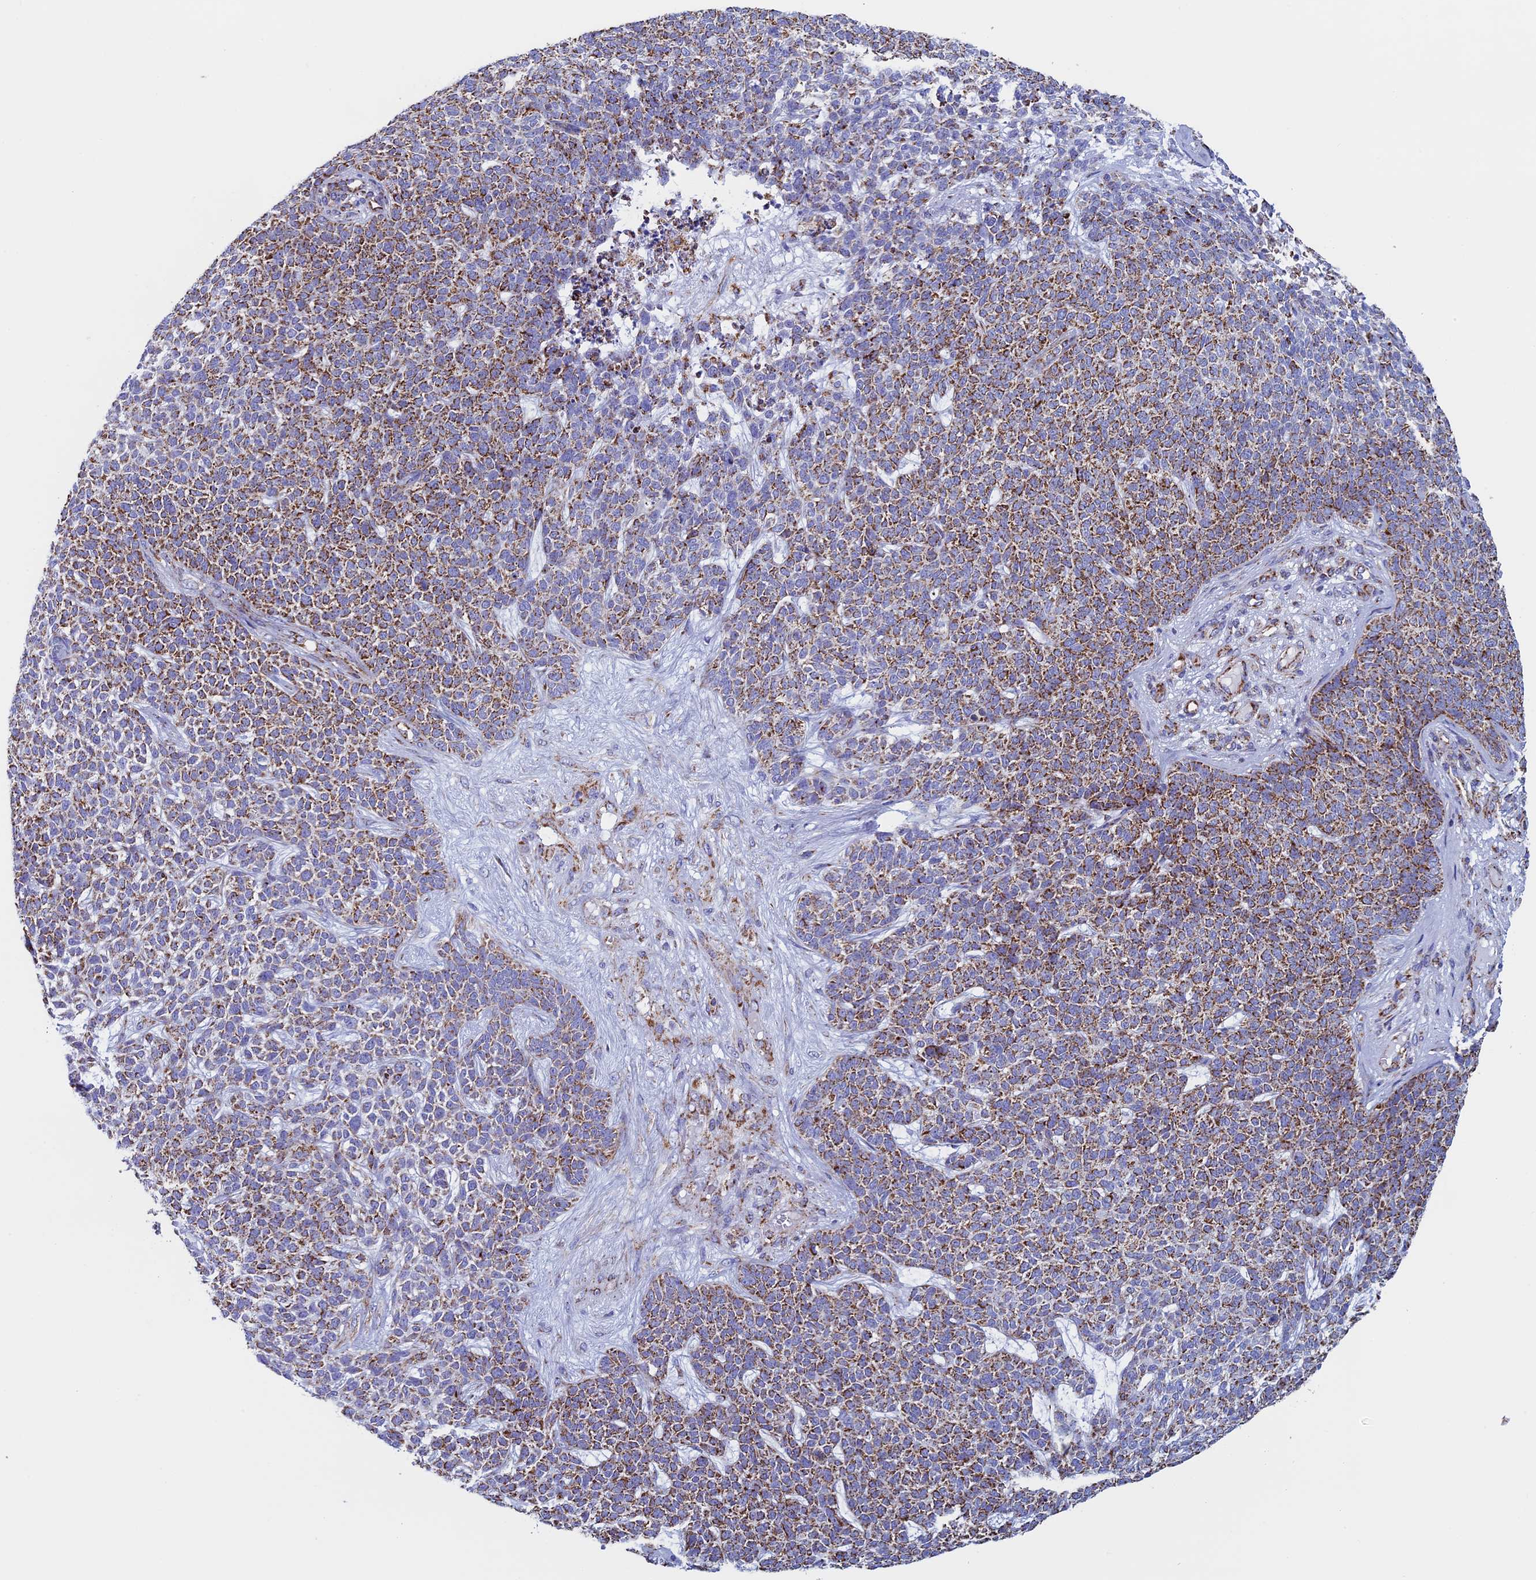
{"staining": {"intensity": "moderate", "quantity": ">75%", "location": "cytoplasmic/membranous"}, "tissue": "skin cancer", "cell_type": "Tumor cells", "image_type": "cancer", "snomed": [{"axis": "morphology", "description": "Basal cell carcinoma"}, {"axis": "topography", "description": "Skin"}], "caption": "Protein staining of skin cancer tissue displays moderate cytoplasmic/membranous expression in approximately >75% of tumor cells.", "gene": "UQCRFS1", "patient": {"sex": "female", "age": 84}}